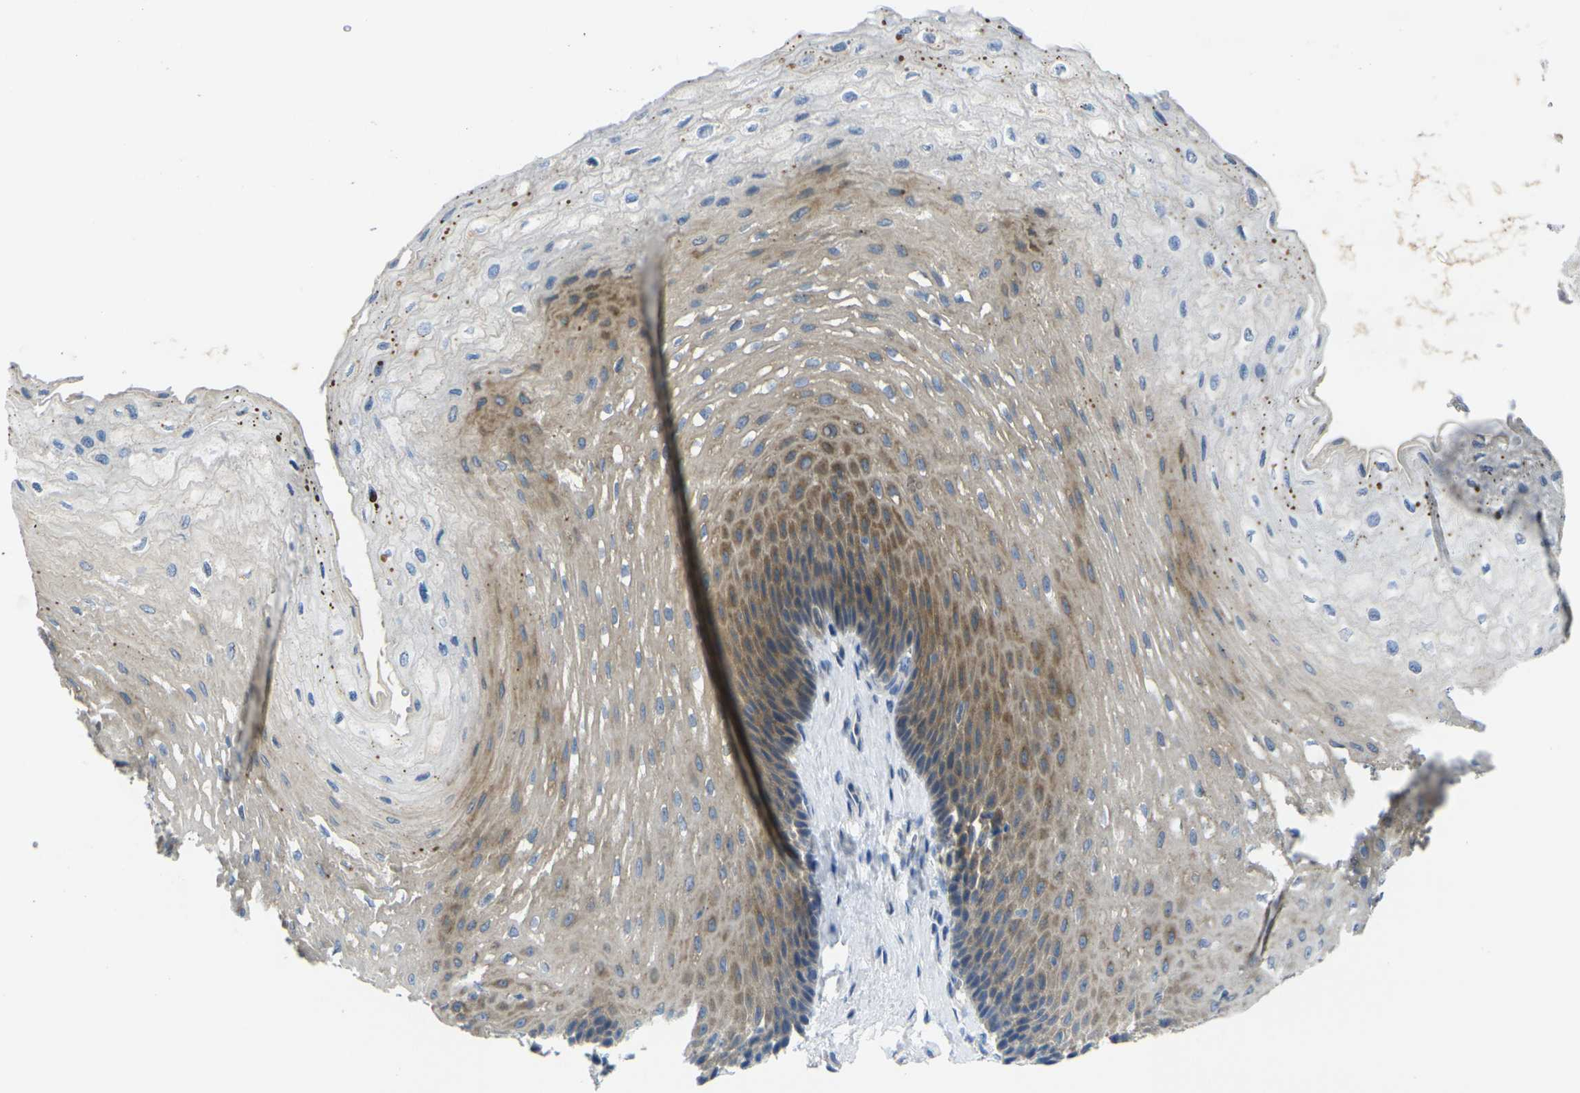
{"staining": {"intensity": "moderate", "quantity": "25%-75%", "location": "cytoplasmic/membranous"}, "tissue": "esophagus", "cell_type": "Squamous epithelial cells", "image_type": "normal", "snomed": [{"axis": "morphology", "description": "Normal tissue, NOS"}, {"axis": "topography", "description": "Esophagus"}], "caption": "Protein staining exhibits moderate cytoplasmic/membranous expression in approximately 25%-75% of squamous epithelial cells in normal esophagus. Nuclei are stained in blue.", "gene": "GNA12", "patient": {"sex": "female", "age": 72}}